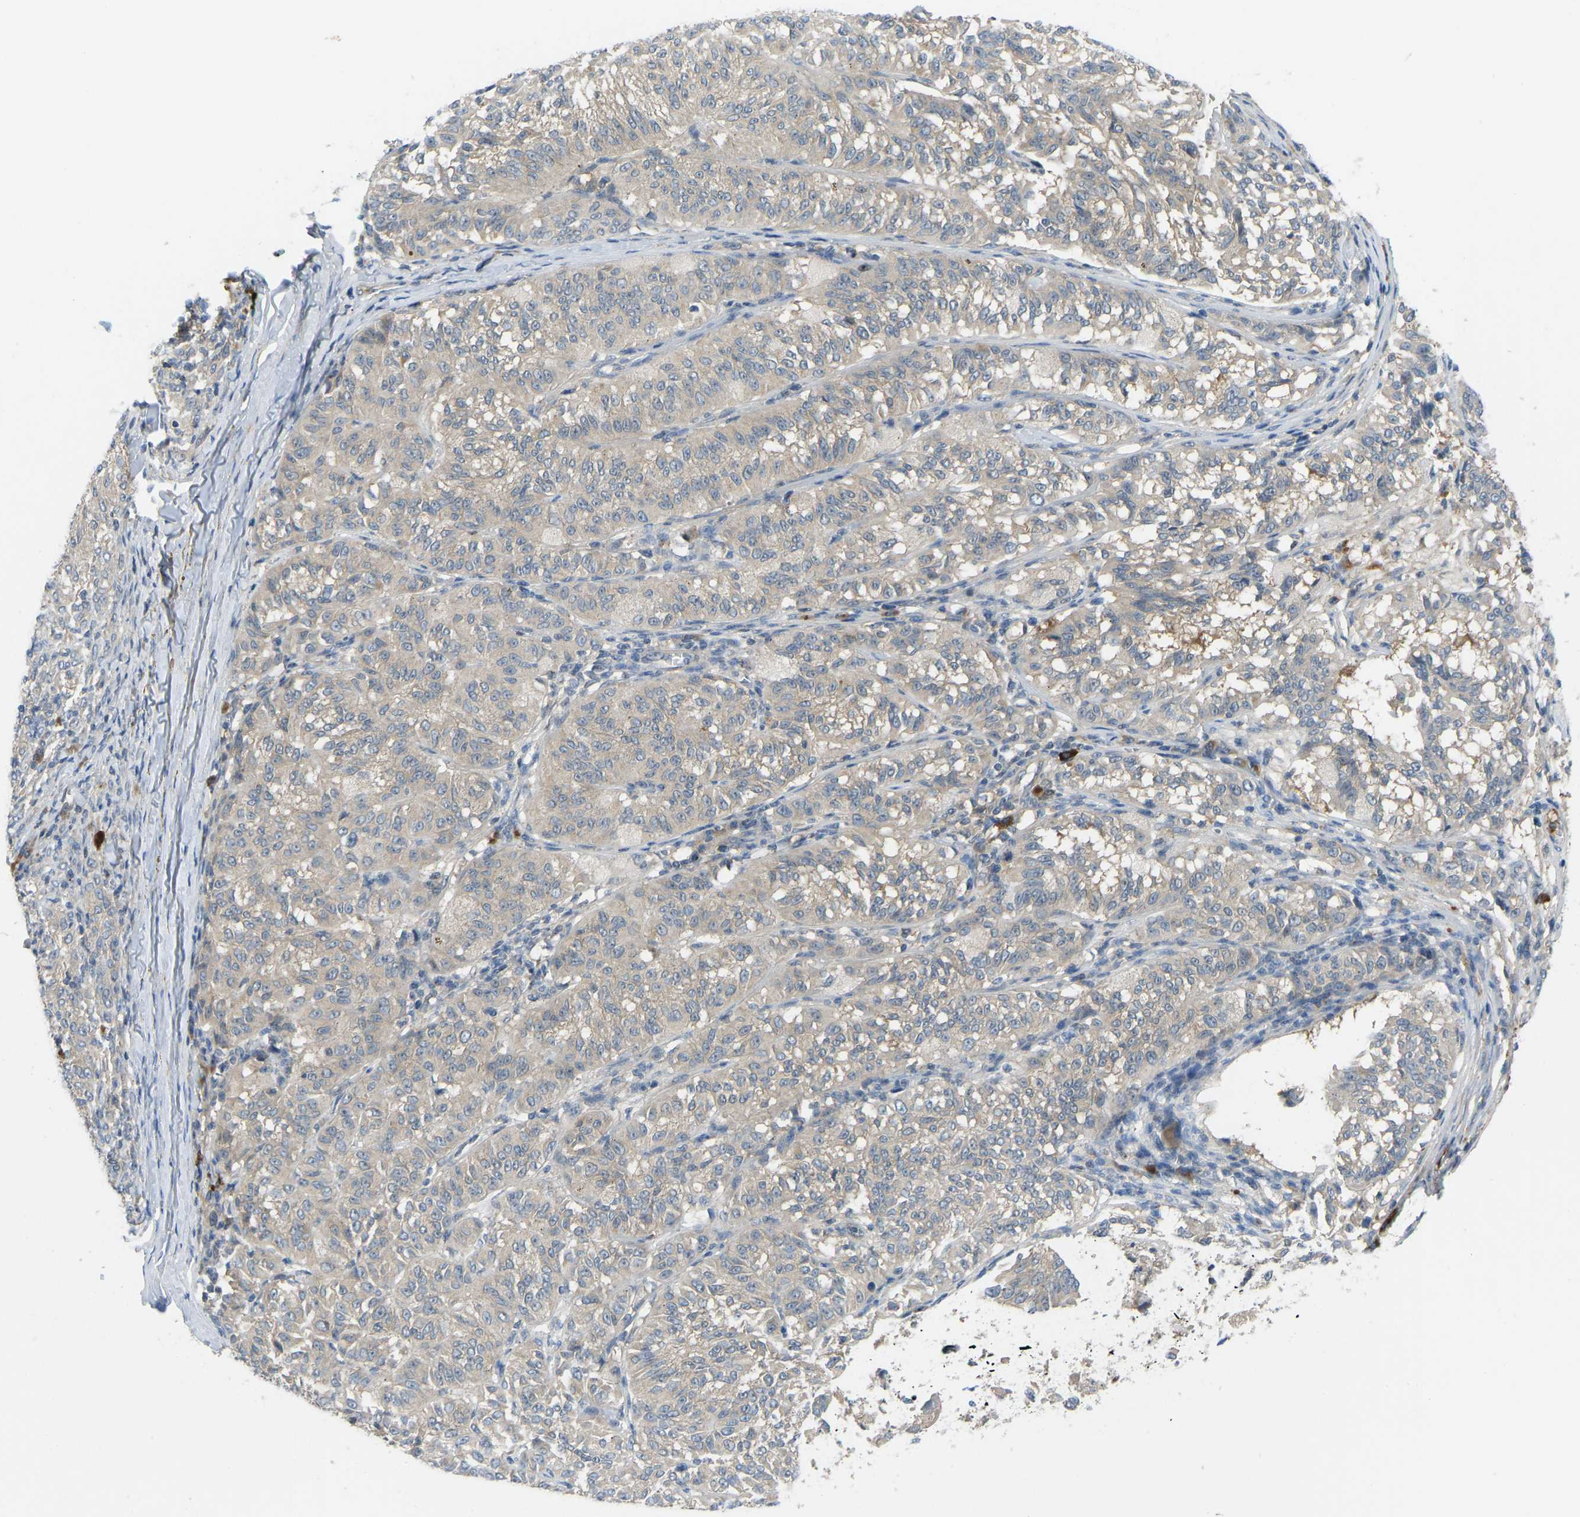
{"staining": {"intensity": "negative", "quantity": "none", "location": "none"}, "tissue": "melanoma", "cell_type": "Tumor cells", "image_type": "cancer", "snomed": [{"axis": "morphology", "description": "Malignant melanoma, NOS"}, {"axis": "topography", "description": "Skin"}], "caption": "DAB immunohistochemical staining of human malignant melanoma shows no significant staining in tumor cells.", "gene": "ZNF251", "patient": {"sex": "female", "age": 72}}